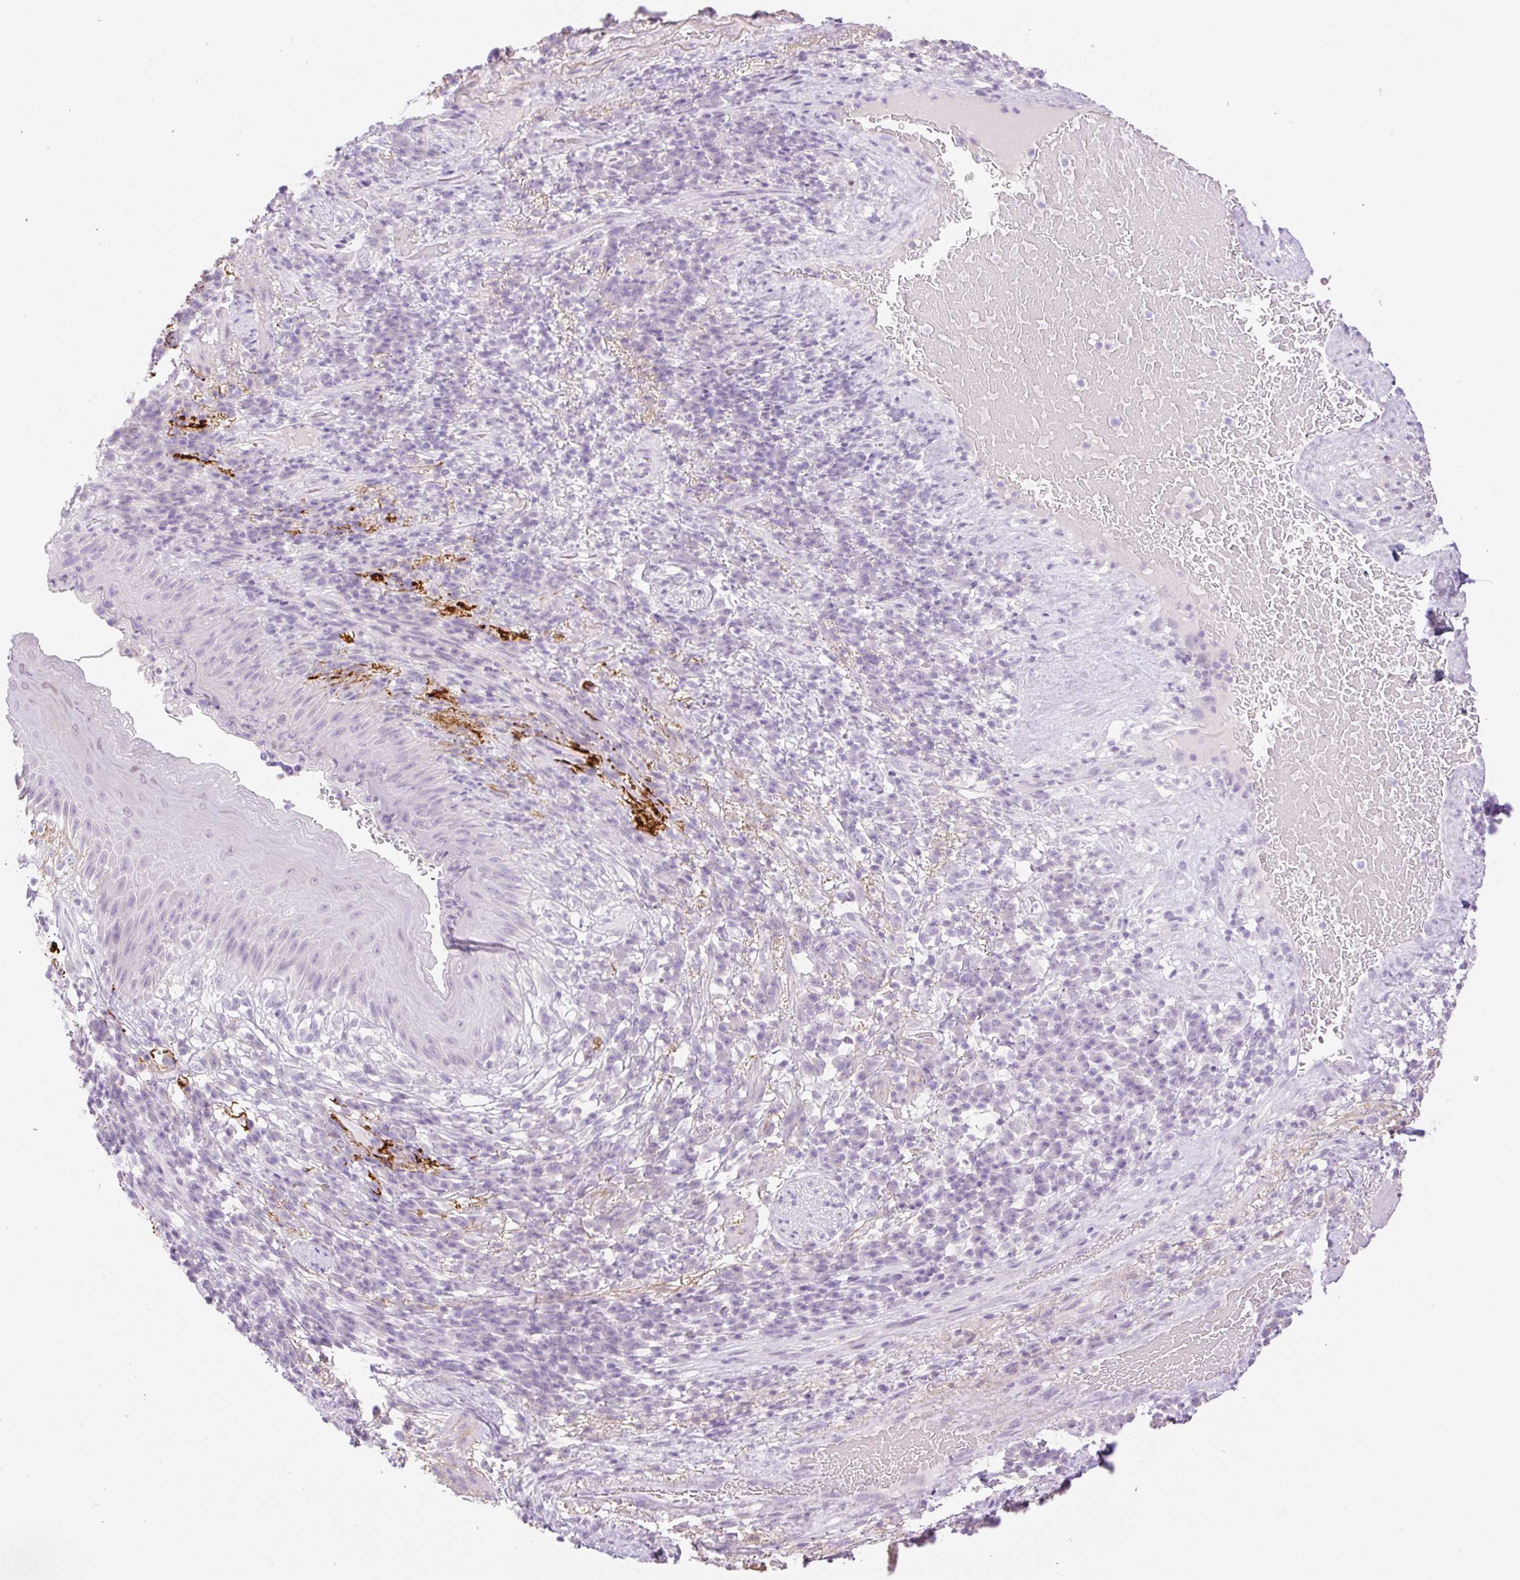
{"staining": {"intensity": "negative", "quantity": "none", "location": "none"}, "tissue": "skin", "cell_type": "Epidermal cells", "image_type": "normal", "snomed": [{"axis": "morphology", "description": "Normal tissue, NOS"}, {"axis": "topography", "description": "Anal"}], "caption": "A micrograph of skin stained for a protein exhibits no brown staining in epidermal cells.", "gene": "SP140L", "patient": {"sex": "male", "age": 78}}